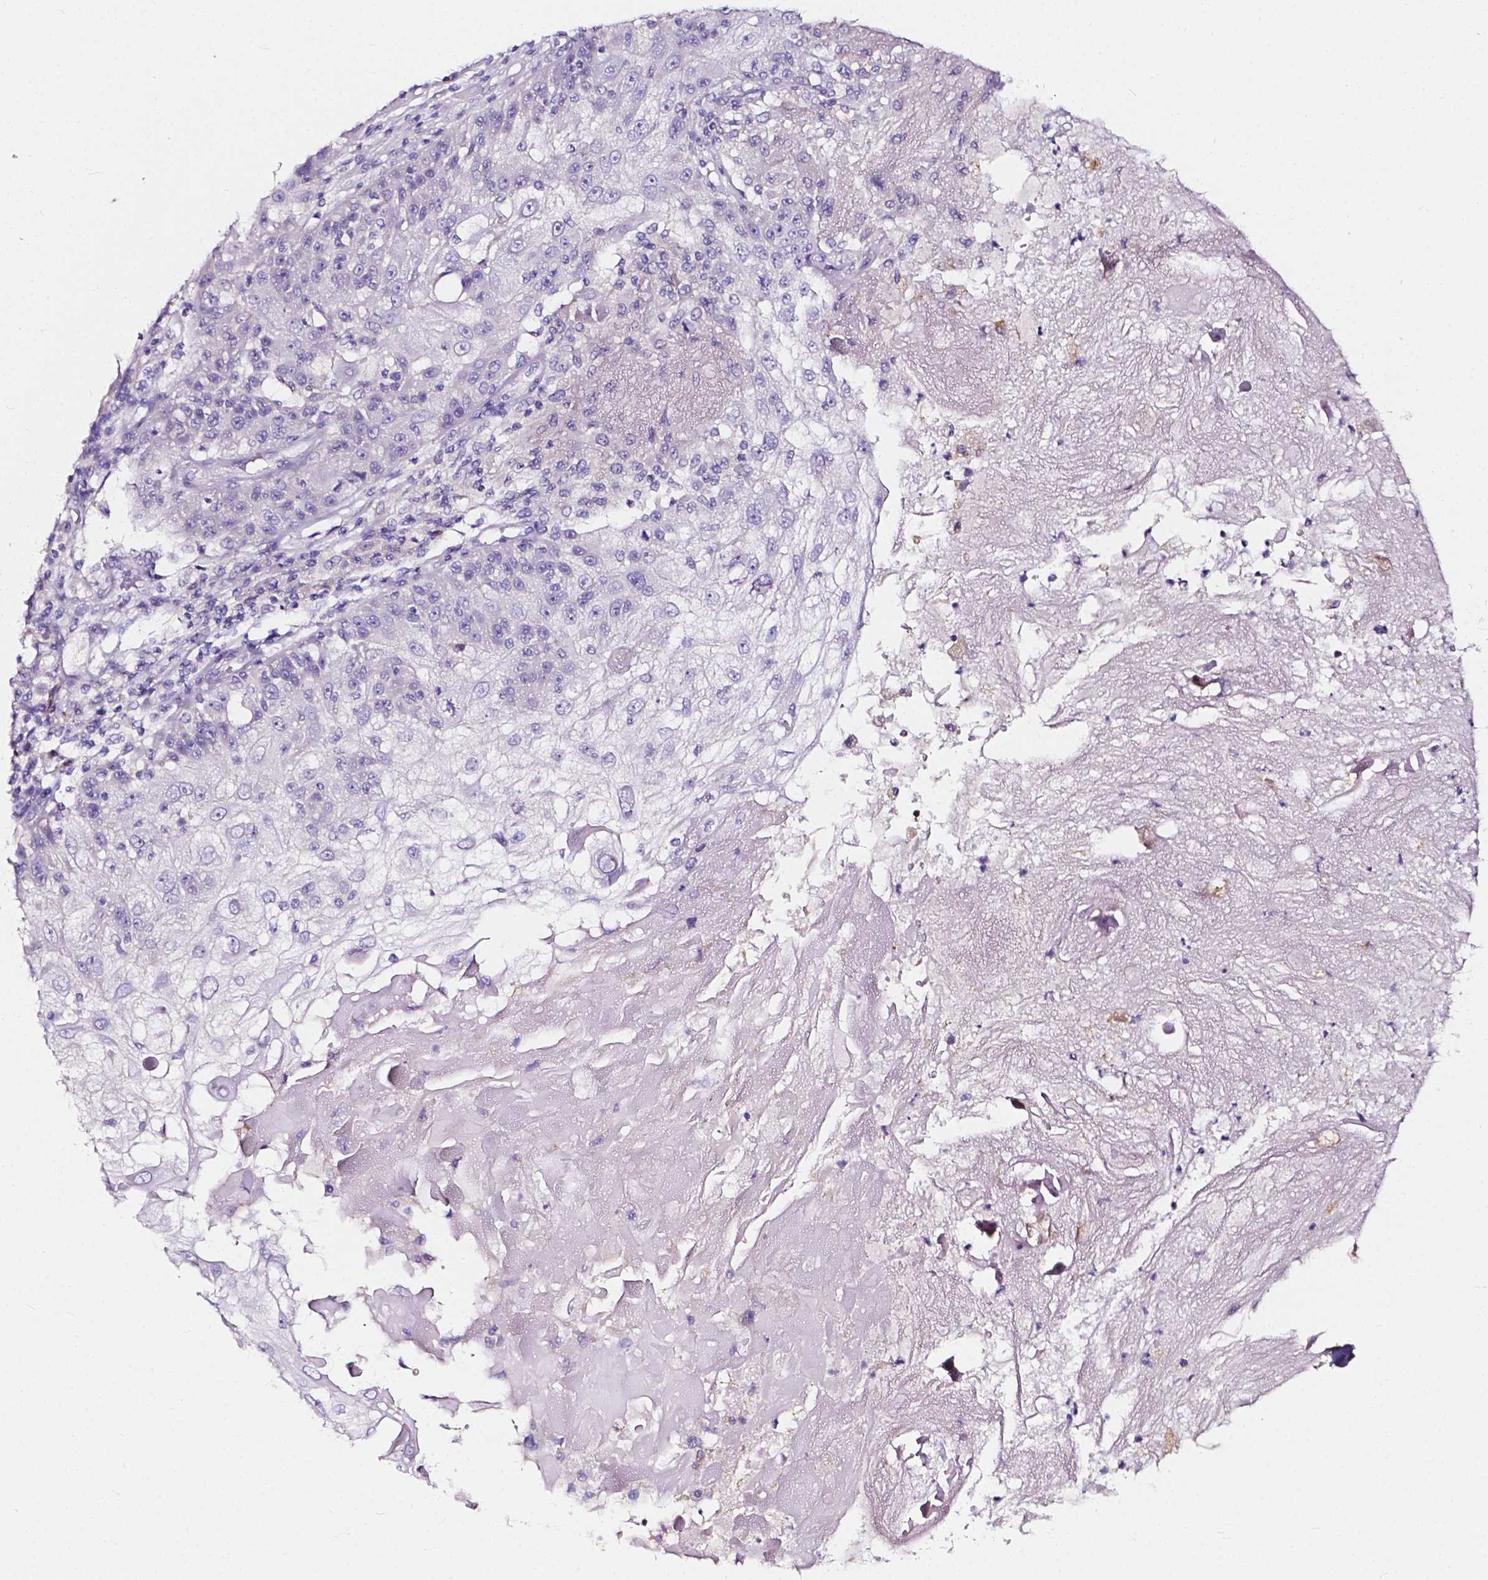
{"staining": {"intensity": "negative", "quantity": "none", "location": "none"}, "tissue": "skin cancer", "cell_type": "Tumor cells", "image_type": "cancer", "snomed": [{"axis": "morphology", "description": "Normal tissue, NOS"}, {"axis": "morphology", "description": "Squamous cell carcinoma, NOS"}, {"axis": "topography", "description": "Skin"}], "caption": "DAB (3,3'-diaminobenzidine) immunohistochemical staining of squamous cell carcinoma (skin) shows no significant expression in tumor cells.", "gene": "CLSTN2", "patient": {"sex": "female", "age": 83}}